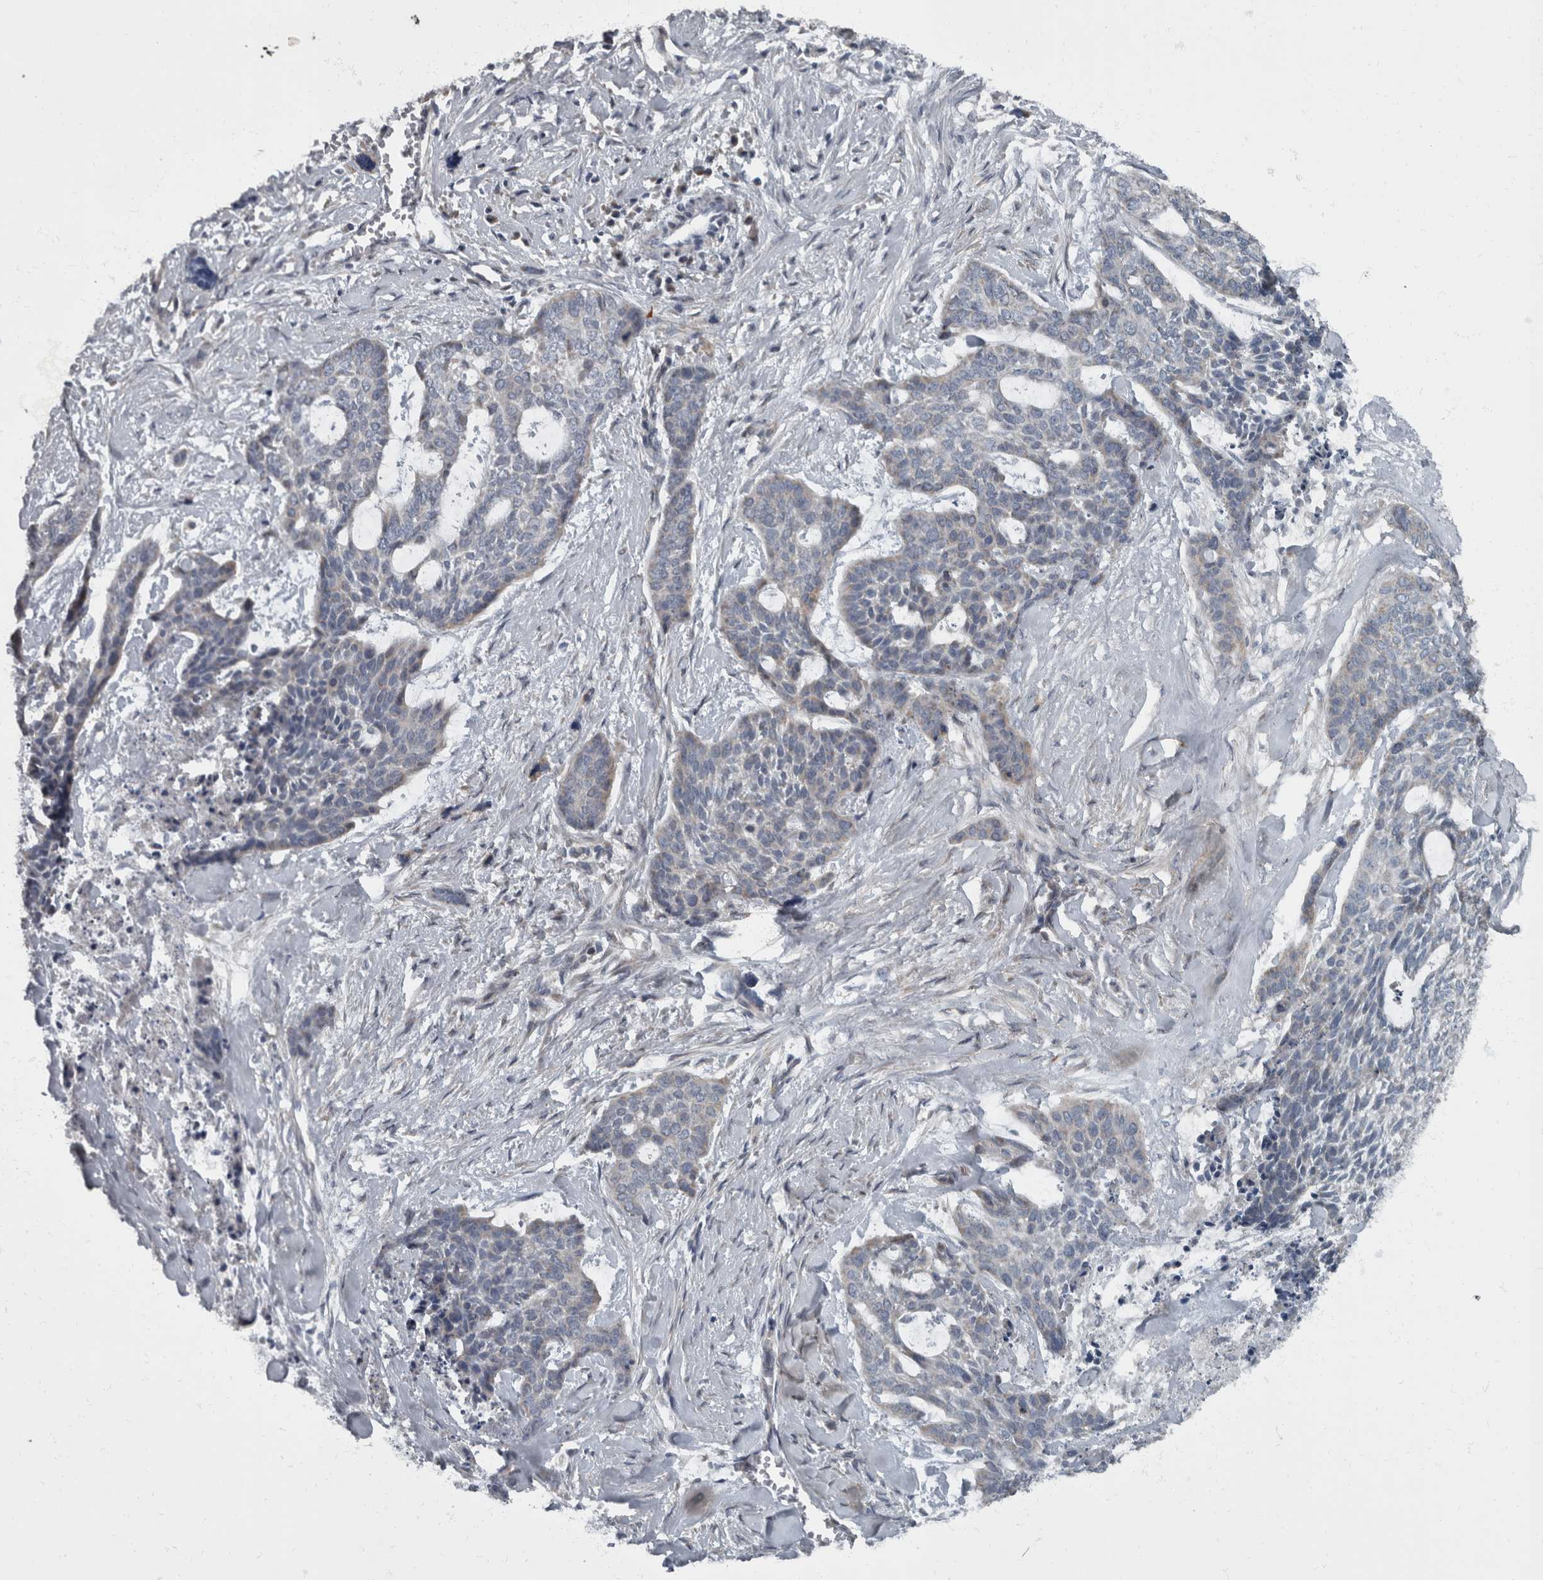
{"staining": {"intensity": "negative", "quantity": "none", "location": "none"}, "tissue": "skin cancer", "cell_type": "Tumor cells", "image_type": "cancer", "snomed": [{"axis": "morphology", "description": "Basal cell carcinoma"}, {"axis": "topography", "description": "Skin"}], "caption": "High power microscopy photomicrograph of an immunohistochemistry photomicrograph of skin cancer, revealing no significant expression in tumor cells.", "gene": "RABGGTB", "patient": {"sex": "female", "age": 64}}